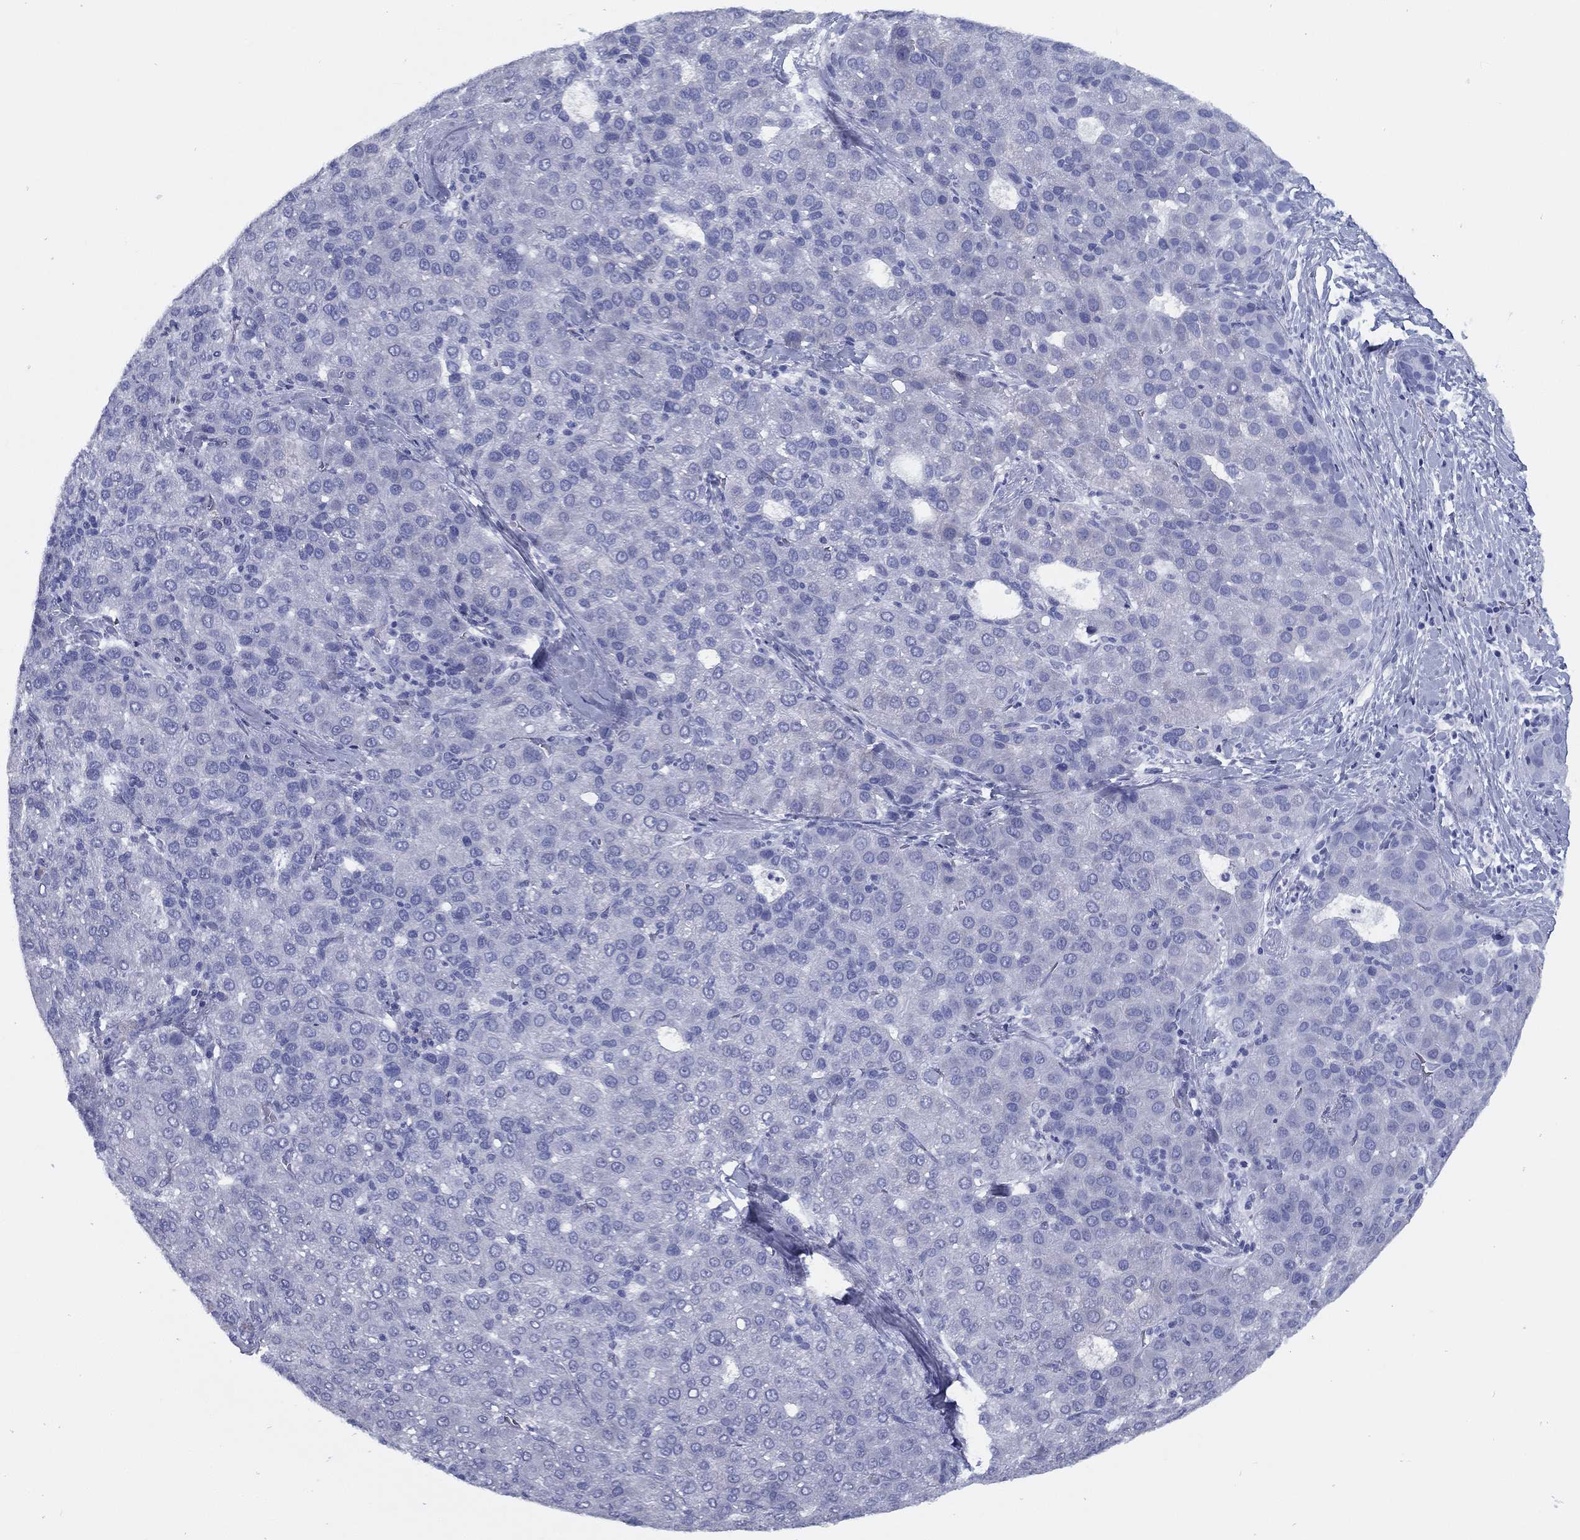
{"staining": {"intensity": "negative", "quantity": "none", "location": "none"}, "tissue": "liver cancer", "cell_type": "Tumor cells", "image_type": "cancer", "snomed": [{"axis": "morphology", "description": "Carcinoma, Hepatocellular, NOS"}, {"axis": "topography", "description": "Liver"}], "caption": "Tumor cells show no significant protein positivity in hepatocellular carcinoma (liver).", "gene": "TMEM252", "patient": {"sex": "male", "age": 65}}